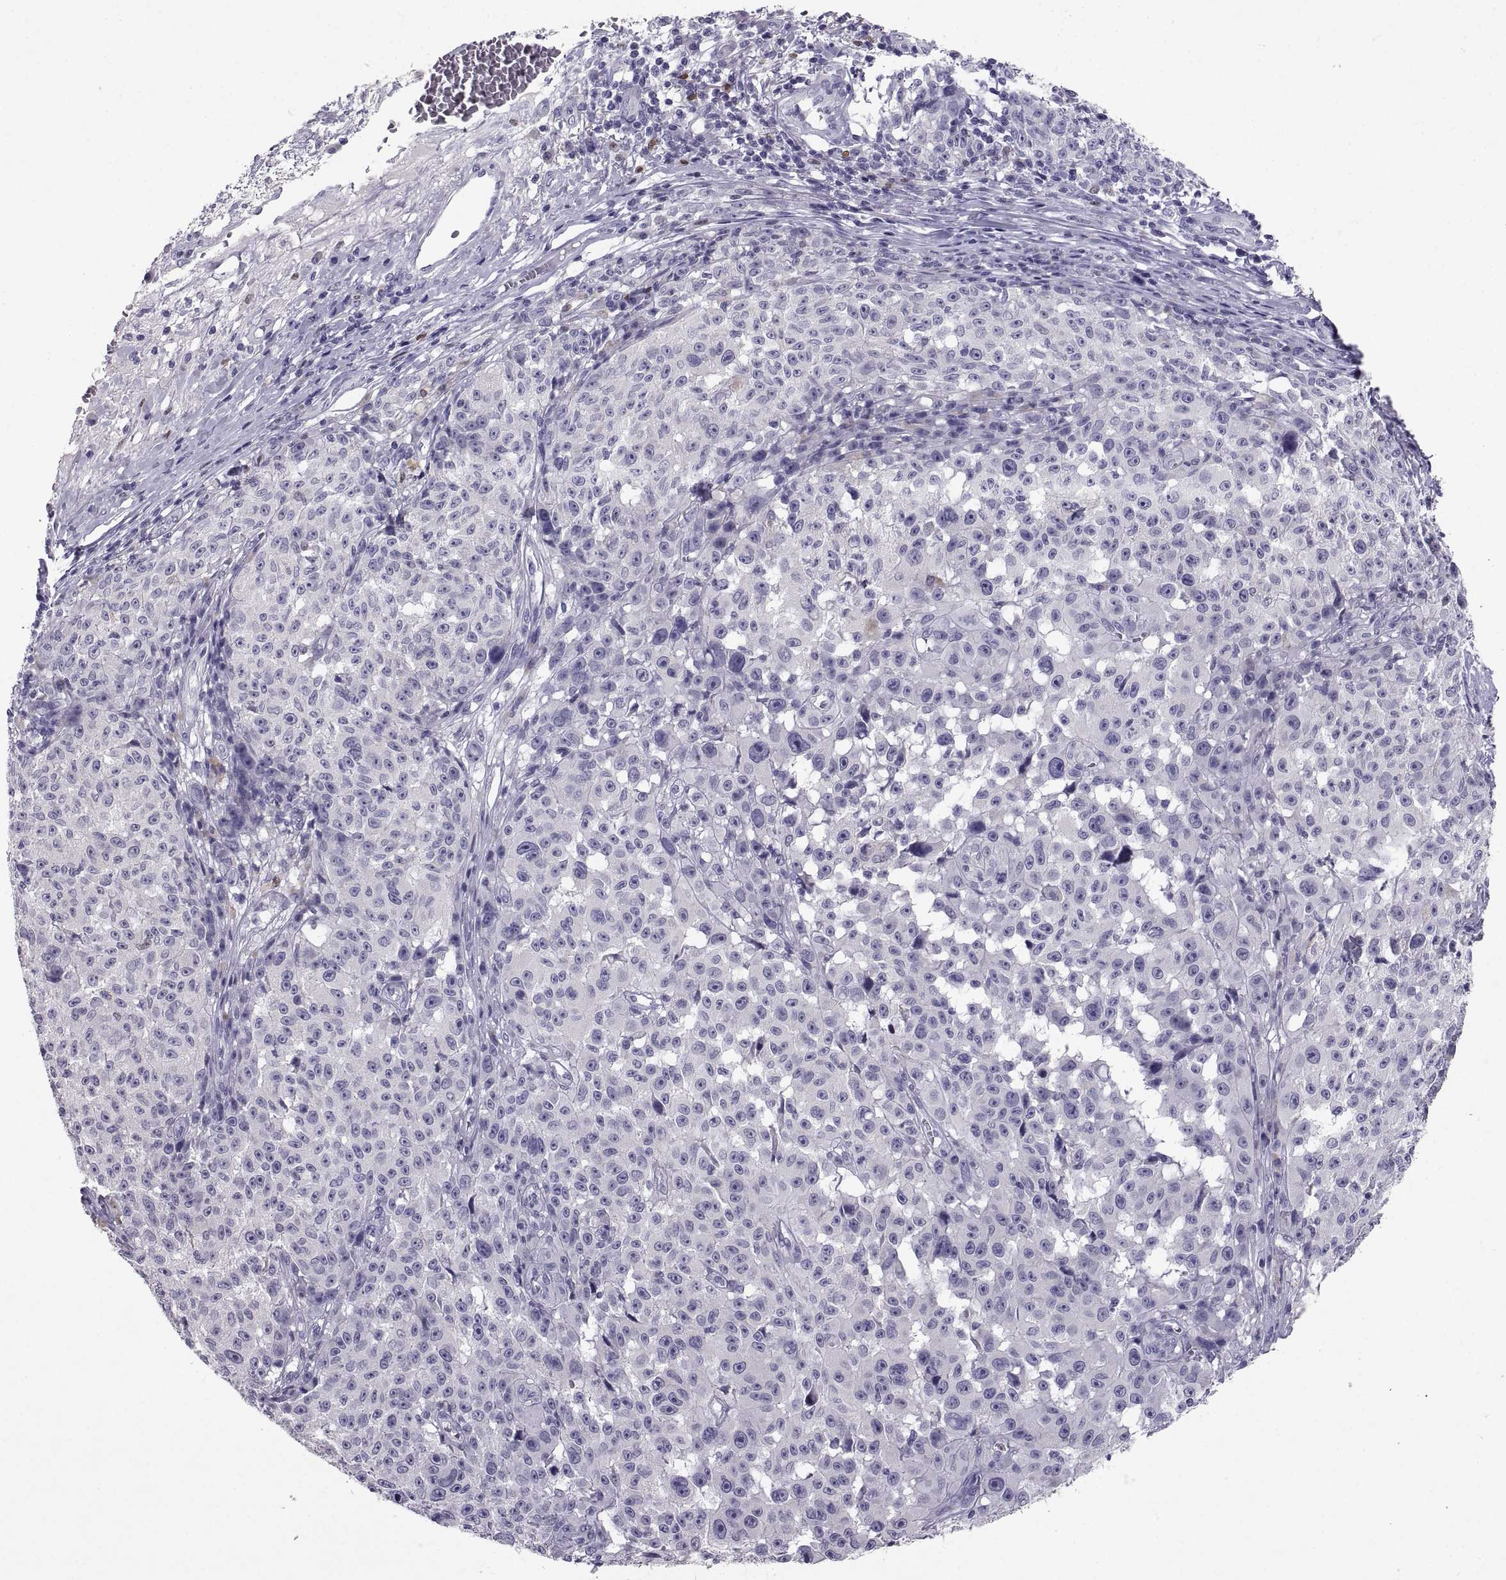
{"staining": {"intensity": "negative", "quantity": "none", "location": "none"}, "tissue": "melanoma", "cell_type": "Tumor cells", "image_type": "cancer", "snomed": [{"axis": "morphology", "description": "Malignant melanoma, NOS"}, {"axis": "topography", "description": "Skin"}], "caption": "DAB (3,3'-diaminobenzidine) immunohistochemical staining of human malignant melanoma shows no significant staining in tumor cells.", "gene": "SOX21", "patient": {"sex": "female", "age": 82}}